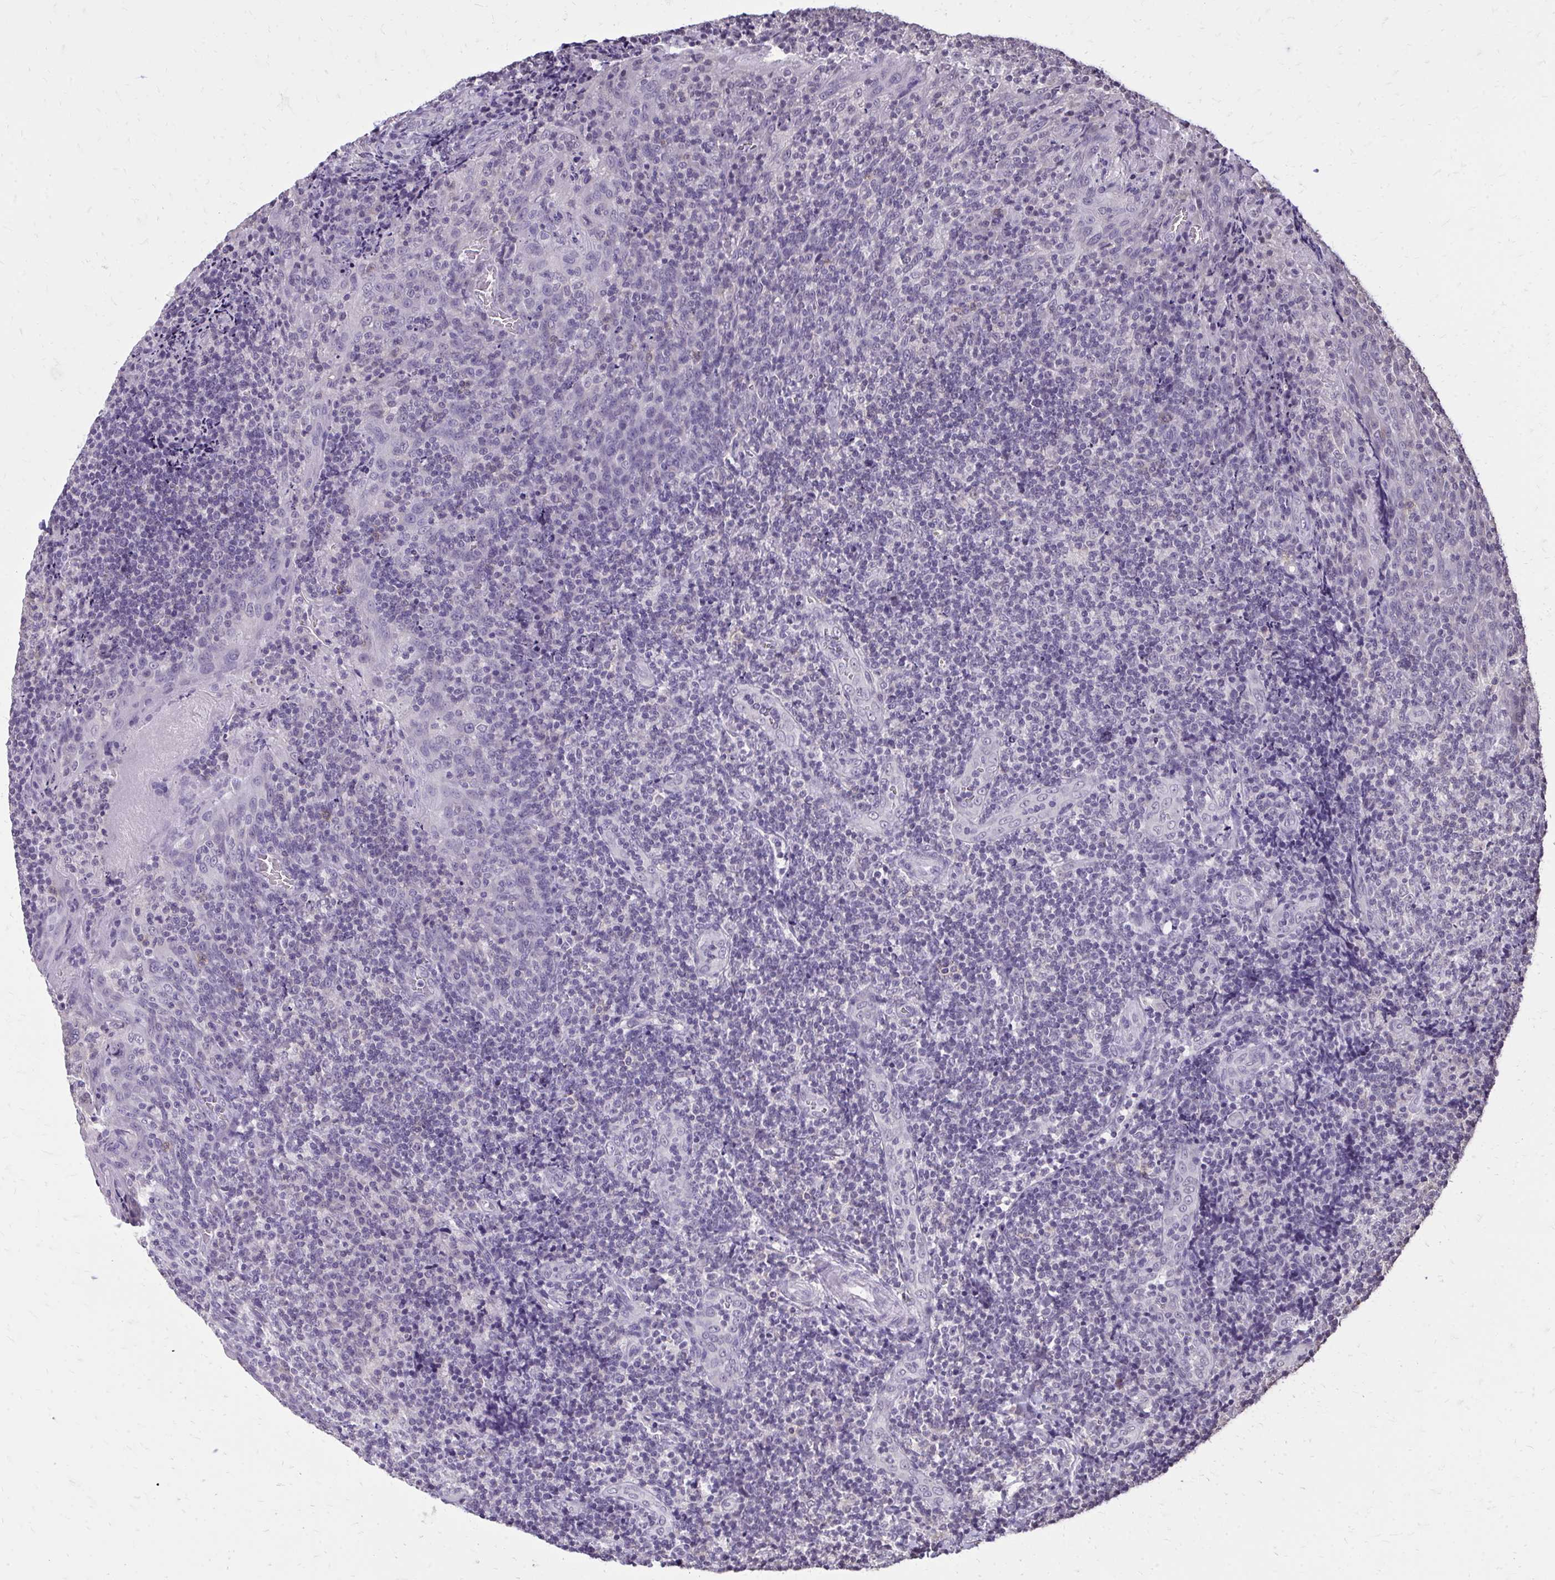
{"staining": {"intensity": "negative", "quantity": "none", "location": "none"}, "tissue": "tonsil", "cell_type": "Germinal center cells", "image_type": "normal", "snomed": [{"axis": "morphology", "description": "Normal tissue, NOS"}, {"axis": "topography", "description": "Tonsil"}], "caption": "Tonsil was stained to show a protein in brown. There is no significant expression in germinal center cells. (DAB (3,3'-diaminobenzidine) immunohistochemistry visualized using brightfield microscopy, high magnification).", "gene": "AKAP5", "patient": {"sex": "male", "age": 17}}